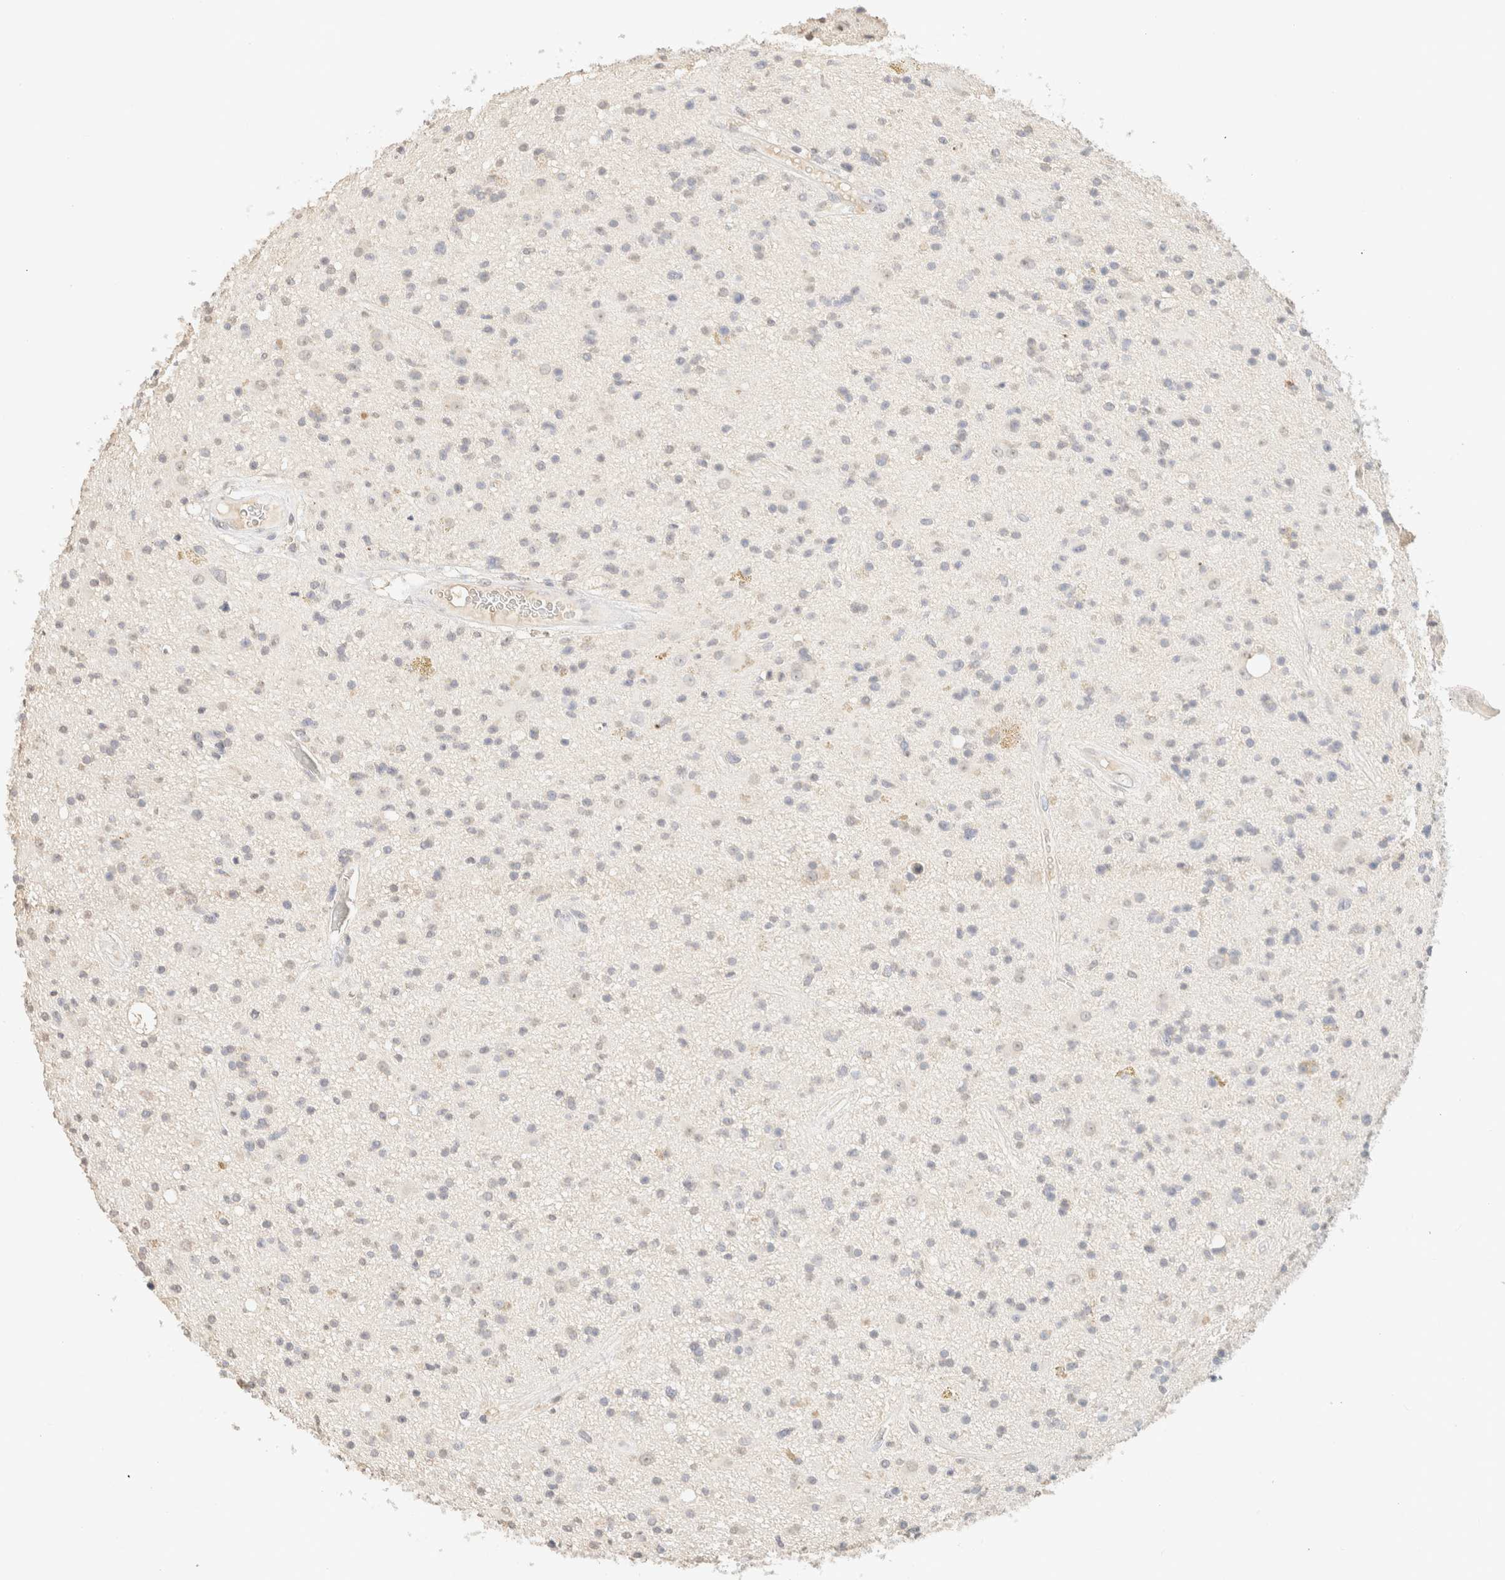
{"staining": {"intensity": "negative", "quantity": "none", "location": "none"}, "tissue": "glioma", "cell_type": "Tumor cells", "image_type": "cancer", "snomed": [{"axis": "morphology", "description": "Glioma, malignant, High grade"}, {"axis": "topography", "description": "Brain"}], "caption": "Immunohistochemistry (IHC) micrograph of neoplastic tissue: glioma stained with DAB reveals no significant protein positivity in tumor cells.", "gene": "CPA1", "patient": {"sex": "male", "age": 33}}